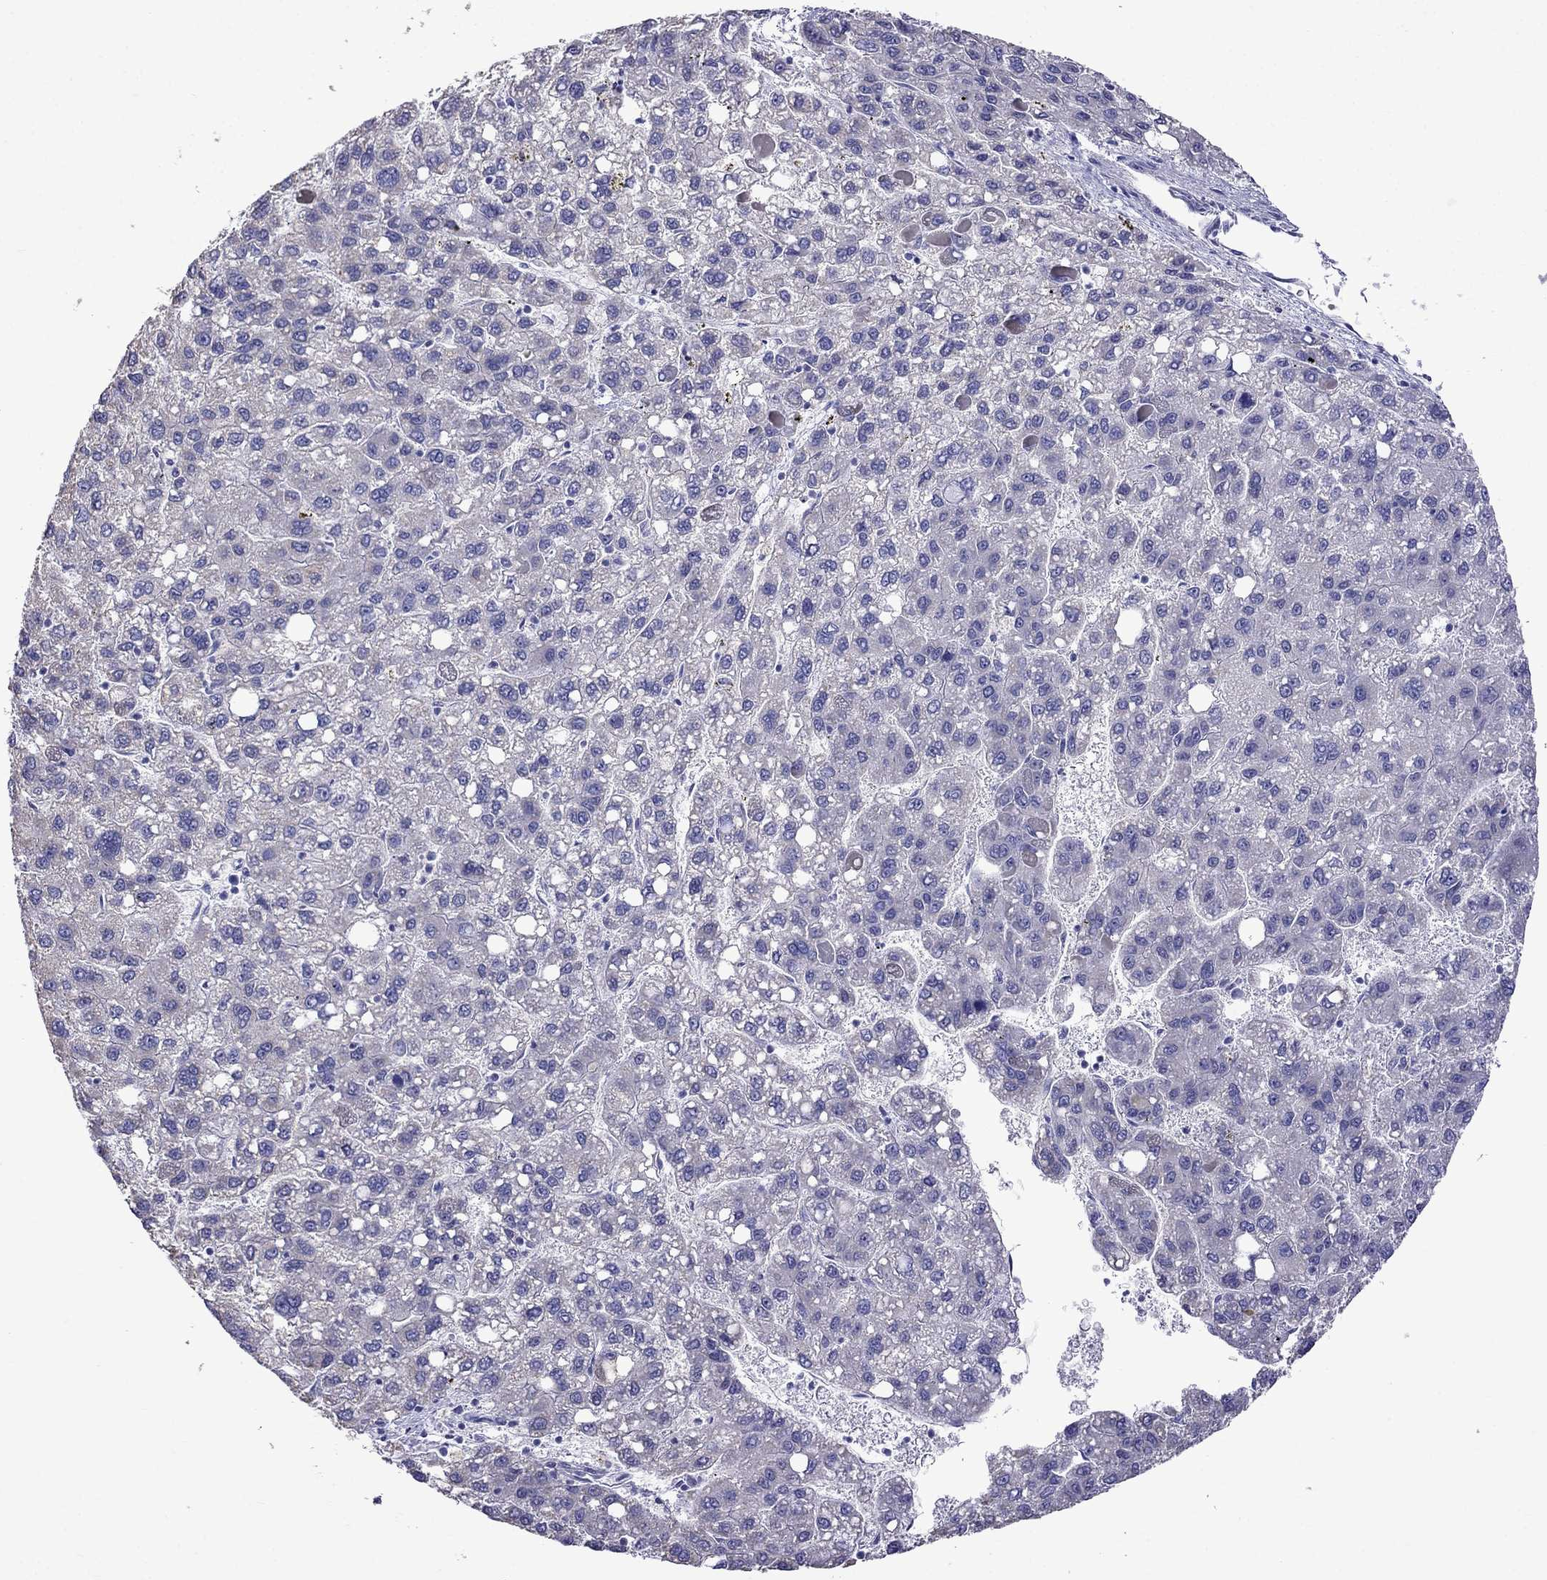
{"staining": {"intensity": "negative", "quantity": "none", "location": "none"}, "tissue": "liver cancer", "cell_type": "Tumor cells", "image_type": "cancer", "snomed": [{"axis": "morphology", "description": "Carcinoma, Hepatocellular, NOS"}, {"axis": "topography", "description": "Liver"}], "caption": "Immunohistochemistry of hepatocellular carcinoma (liver) displays no expression in tumor cells.", "gene": "TDRD1", "patient": {"sex": "female", "age": 82}}